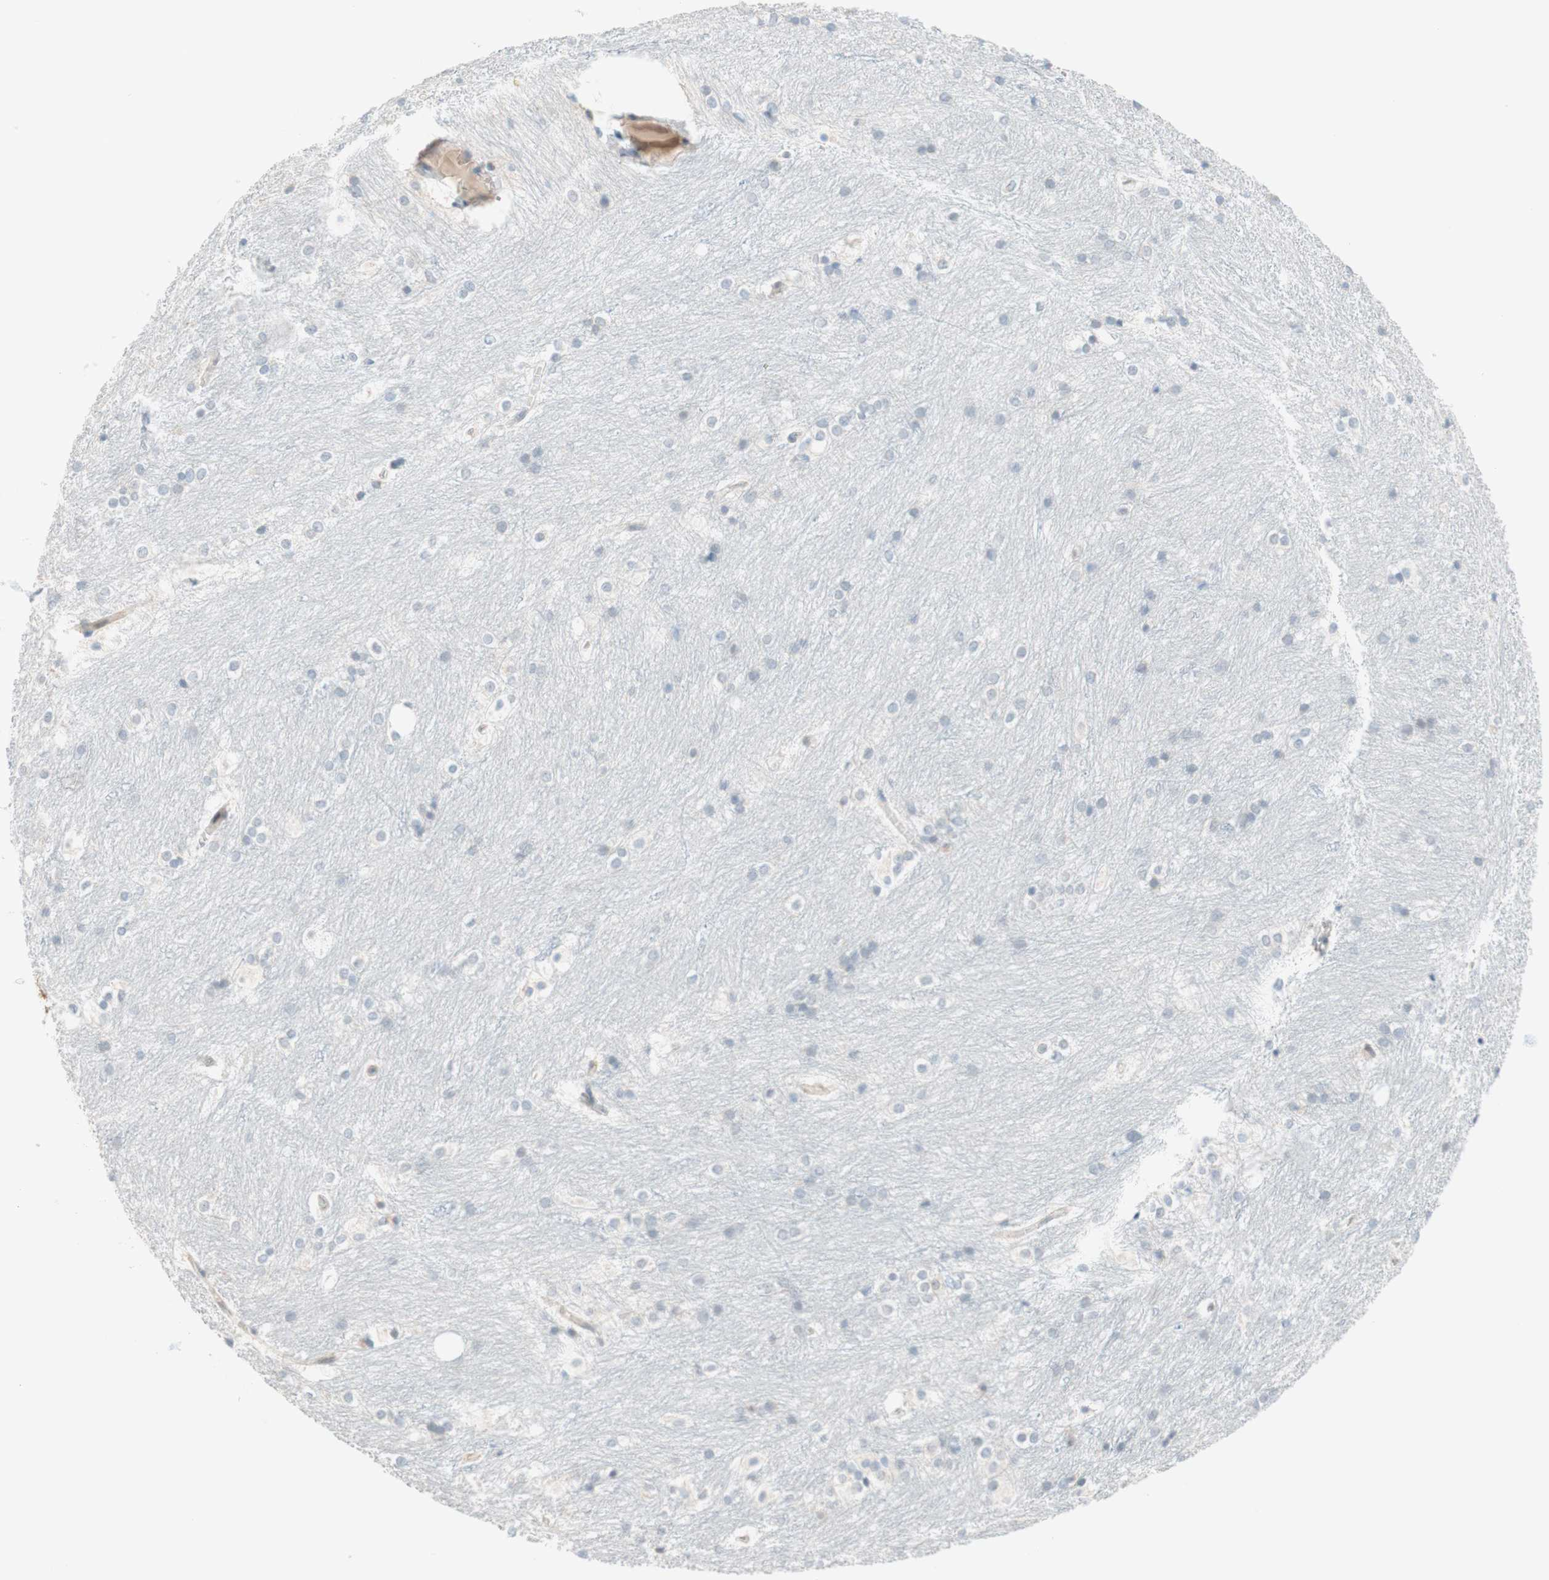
{"staining": {"intensity": "negative", "quantity": "none", "location": "none"}, "tissue": "caudate", "cell_type": "Glial cells", "image_type": "normal", "snomed": [{"axis": "morphology", "description": "Normal tissue, NOS"}, {"axis": "topography", "description": "Lateral ventricle wall"}], "caption": "Immunohistochemistry (IHC) photomicrograph of normal human caudate stained for a protein (brown), which demonstrates no expression in glial cells.", "gene": "JPH1", "patient": {"sex": "female", "age": 19}}